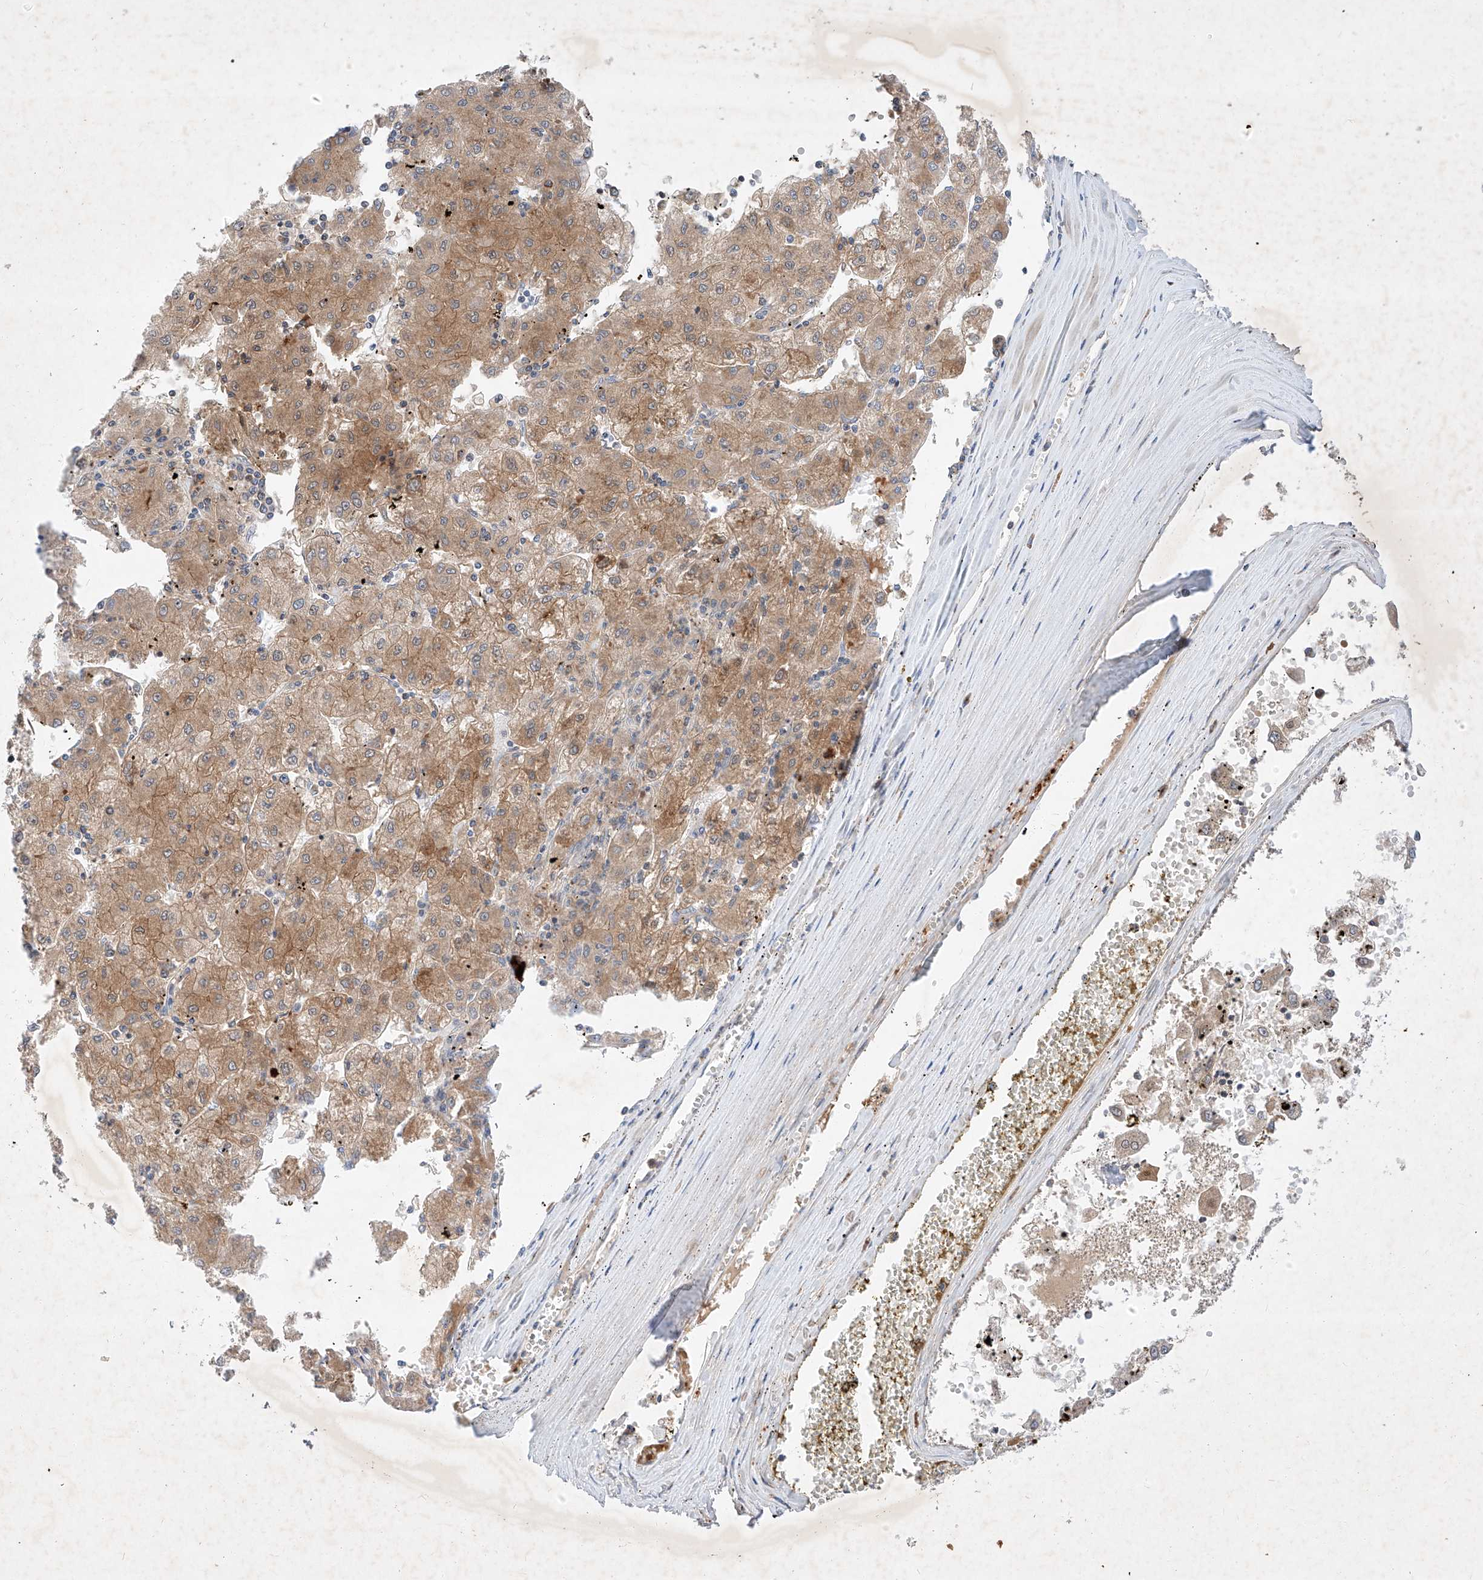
{"staining": {"intensity": "moderate", "quantity": ">75%", "location": "cytoplasmic/membranous"}, "tissue": "liver cancer", "cell_type": "Tumor cells", "image_type": "cancer", "snomed": [{"axis": "morphology", "description": "Carcinoma, Hepatocellular, NOS"}, {"axis": "topography", "description": "Liver"}], "caption": "A brown stain shows moderate cytoplasmic/membranous staining of a protein in liver cancer (hepatocellular carcinoma) tumor cells.", "gene": "OSGEPL1", "patient": {"sex": "male", "age": 72}}